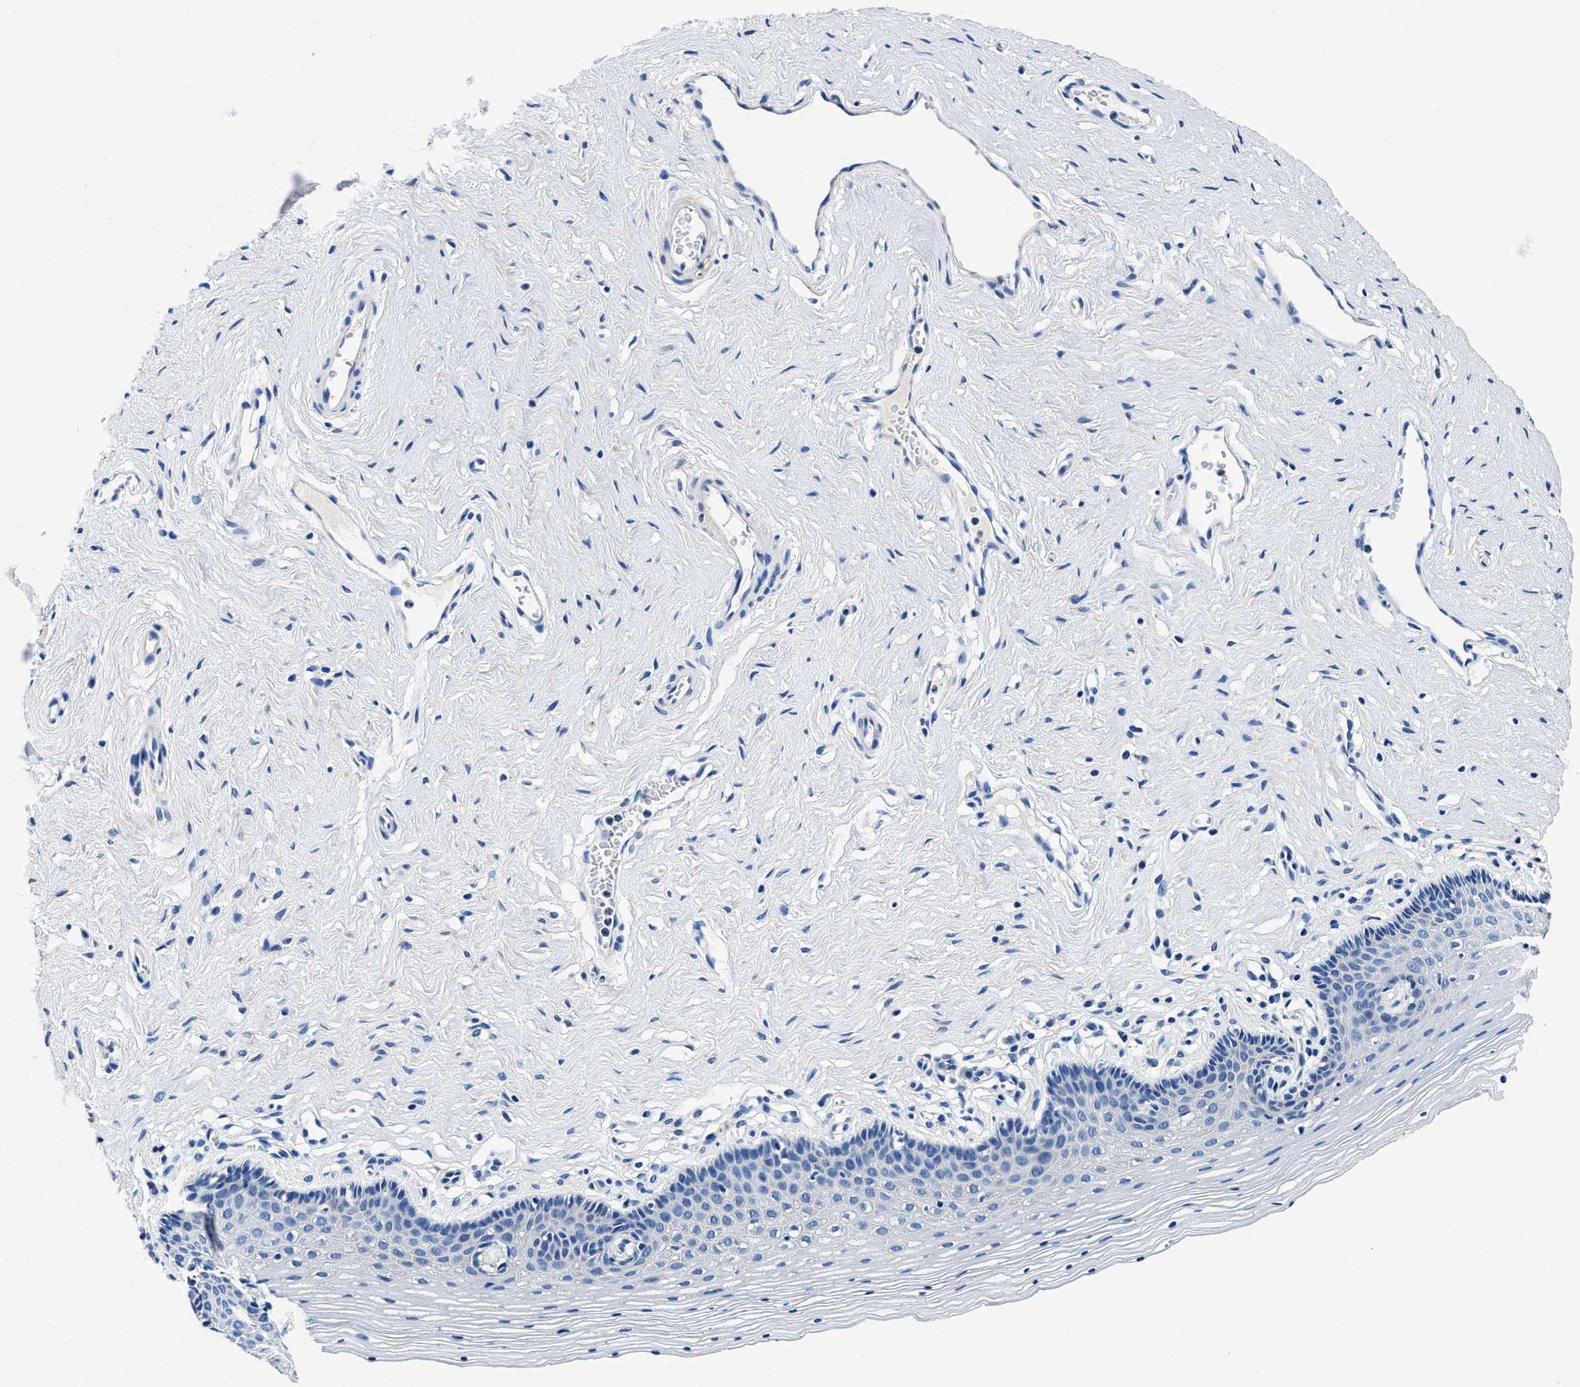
{"staining": {"intensity": "negative", "quantity": "none", "location": "none"}, "tissue": "vagina", "cell_type": "Squamous epithelial cells", "image_type": "normal", "snomed": [{"axis": "morphology", "description": "Normal tissue, NOS"}, {"axis": "topography", "description": "Vagina"}], "caption": "This is an IHC photomicrograph of normal human vagina. There is no staining in squamous epithelial cells.", "gene": "NEU1", "patient": {"sex": "female", "age": 32}}